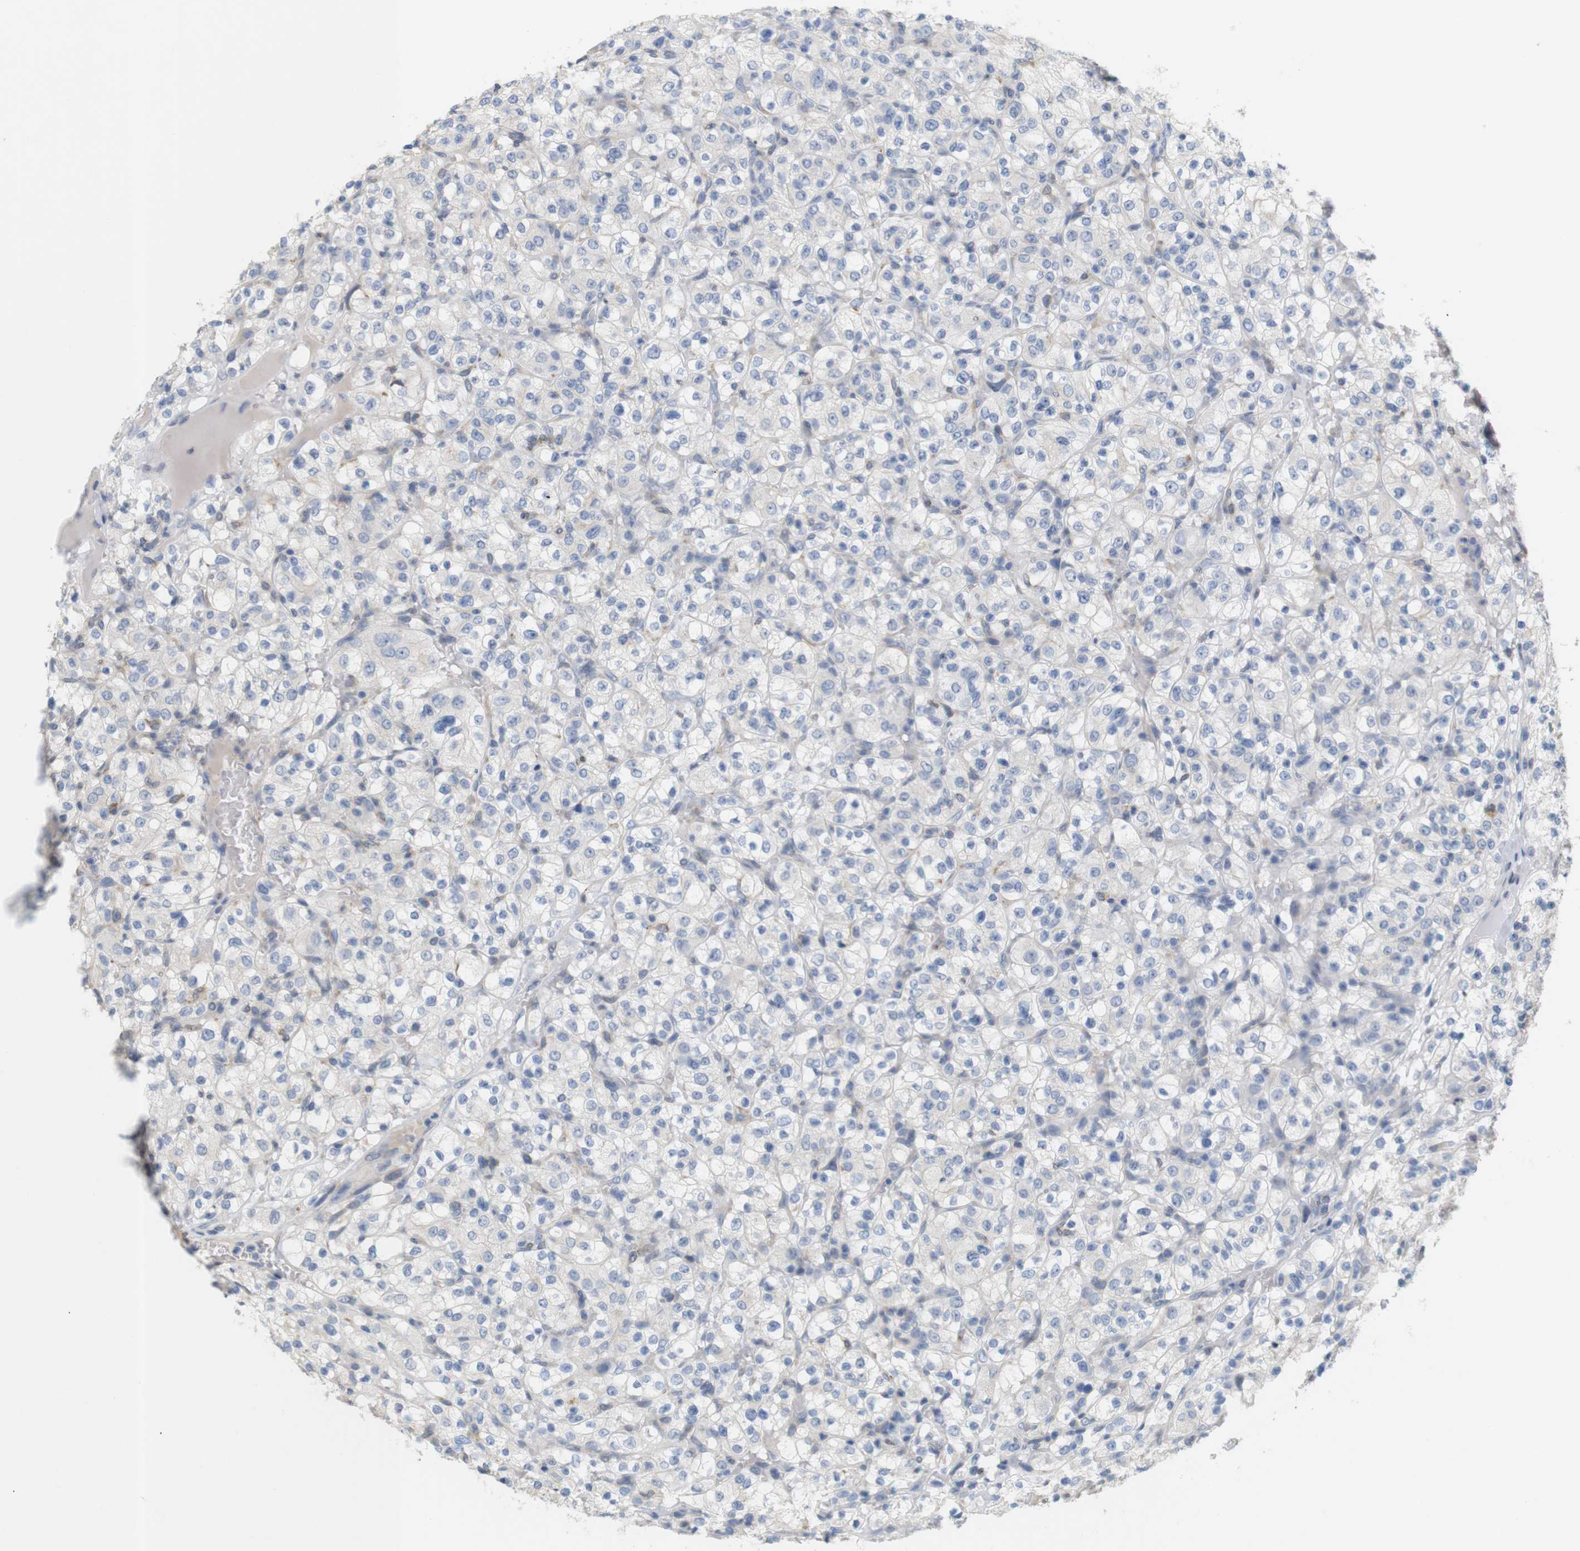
{"staining": {"intensity": "negative", "quantity": "none", "location": "none"}, "tissue": "renal cancer", "cell_type": "Tumor cells", "image_type": "cancer", "snomed": [{"axis": "morphology", "description": "Normal tissue, NOS"}, {"axis": "morphology", "description": "Adenocarcinoma, NOS"}, {"axis": "topography", "description": "Kidney"}], "caption": "Immunohistochemistry (IHC) photomicrograph of neoplastic tissue: adenocarcinoma (renal) stained with DAB reveals no significant protein expression in tumor cells.", "gene": "ITPR1", "patient": {"sex": "female", "age": 72}}